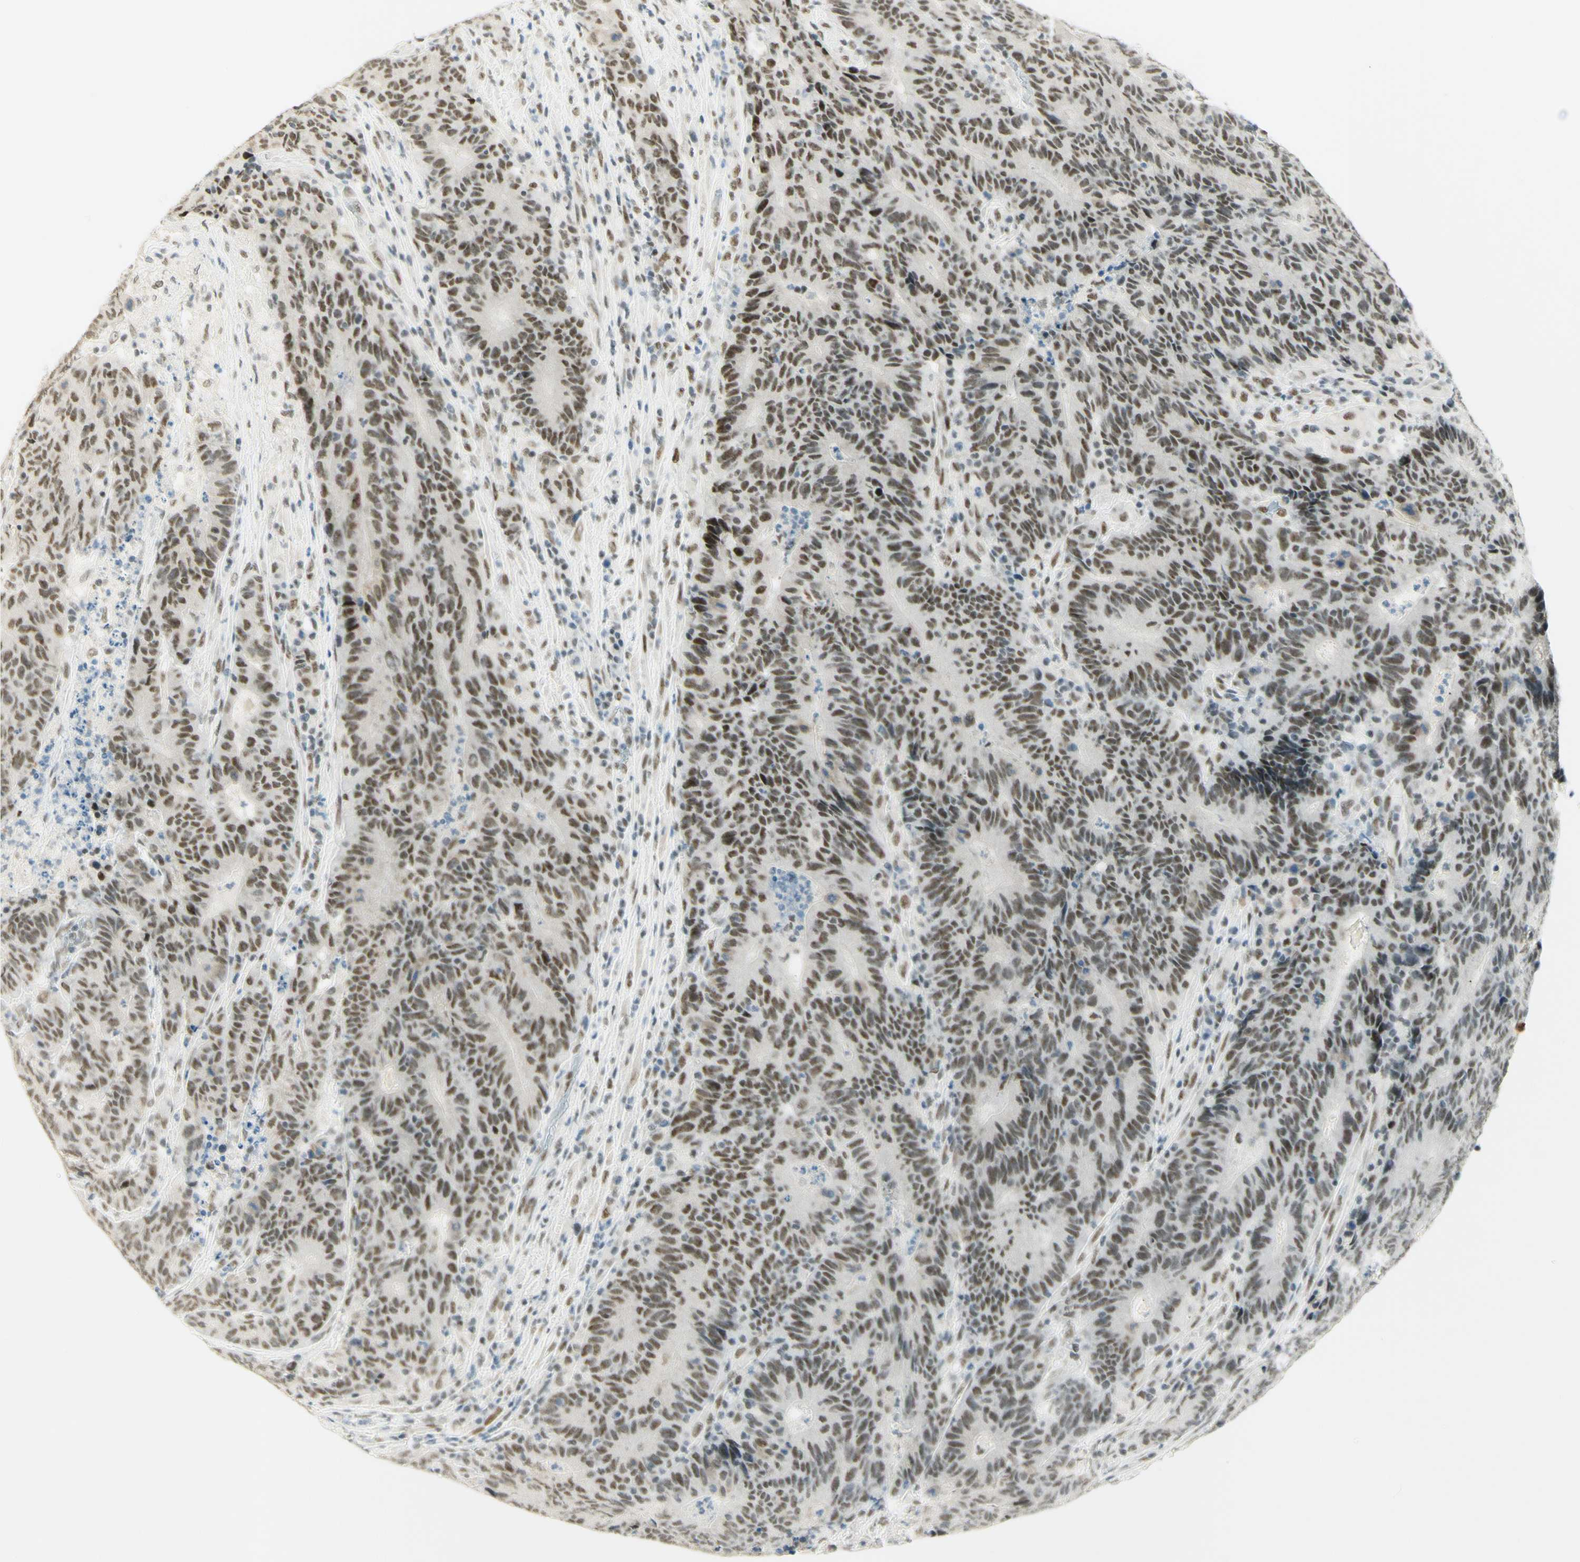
{"staining": {"intensity": "weak", "quantity": ">75%", "location": "nuclear"}, "tissue": "colorectal cancer", "cell_type": "Tumor cells", "image_type": "cancer", "snomed": [{"axis": "morphology", "description": "Normal tissue, NOS"}, {"axis": "morphology", "description": "Adenocarcinoma, NOS"}, {"axis": "topography", "description": "Colon"}], "caption": "DAB immunohistochemical staining of human colorectal cancer reveals weak nuclear protein staining in about >75% of tumor cells.", "gene": "PMS2", "patient": {"sex": "female", "age": 75}}